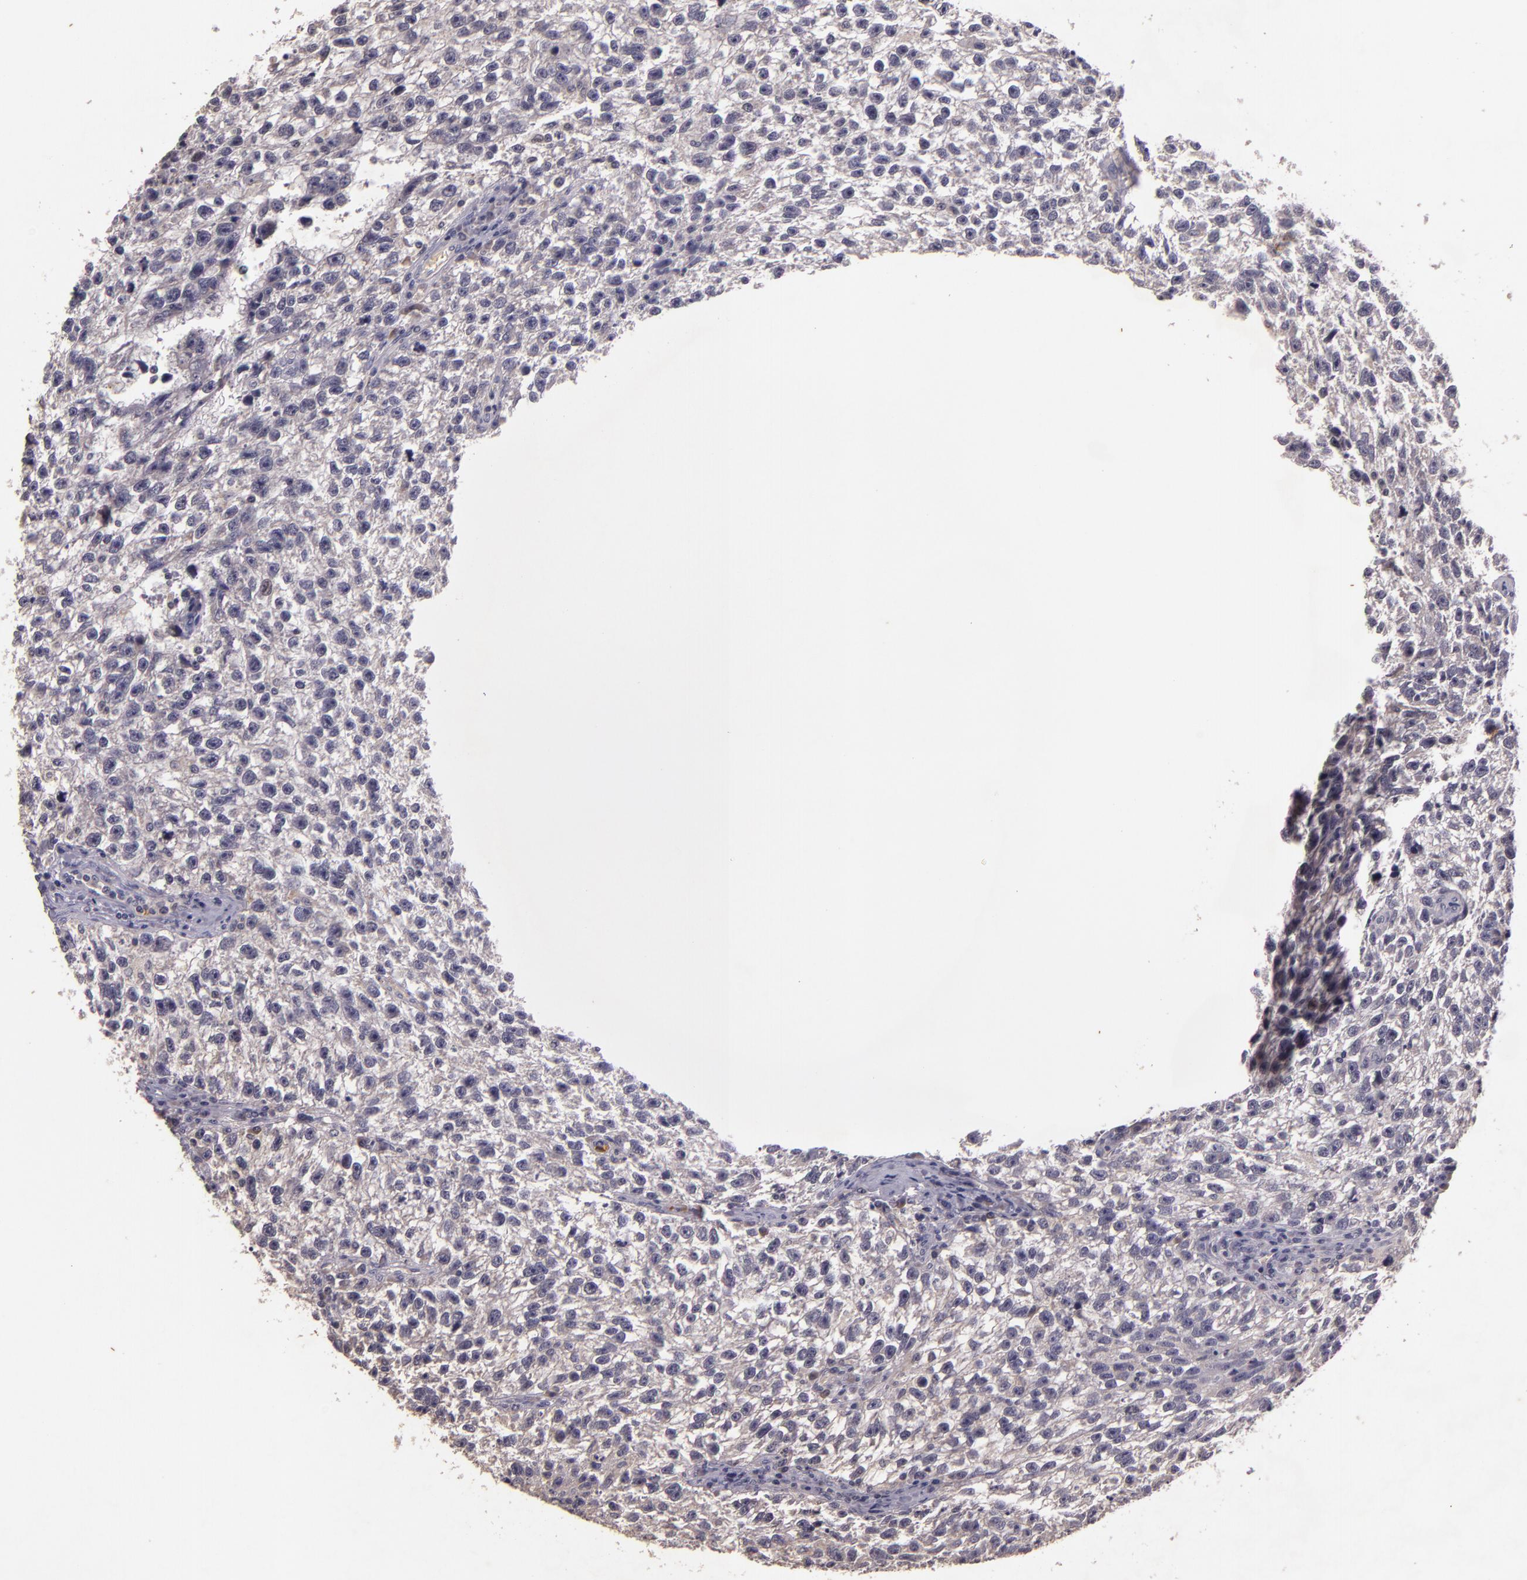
{"staining": {"intensity": "negative", "quantity": "none", "location": "none"}, "tissue": "testis cancer", "cell_type": "Tumor cells", "image_type": "cancer", "snomed": [{"axis": "morphology", "description": "Seminoma, NOS"}, {"axis": "topography", "description": "Testis"}], "caption": "Immunohistochemistry (IHC) histopathology image of neoplastic tissue: human seminoma (testis) stained with DAB (3,3'-diaminobenzidine) reveals no significant protein staining in tumor cells.", "gene": "TFF1", "patient": {"sex": "male", "age": 38}}